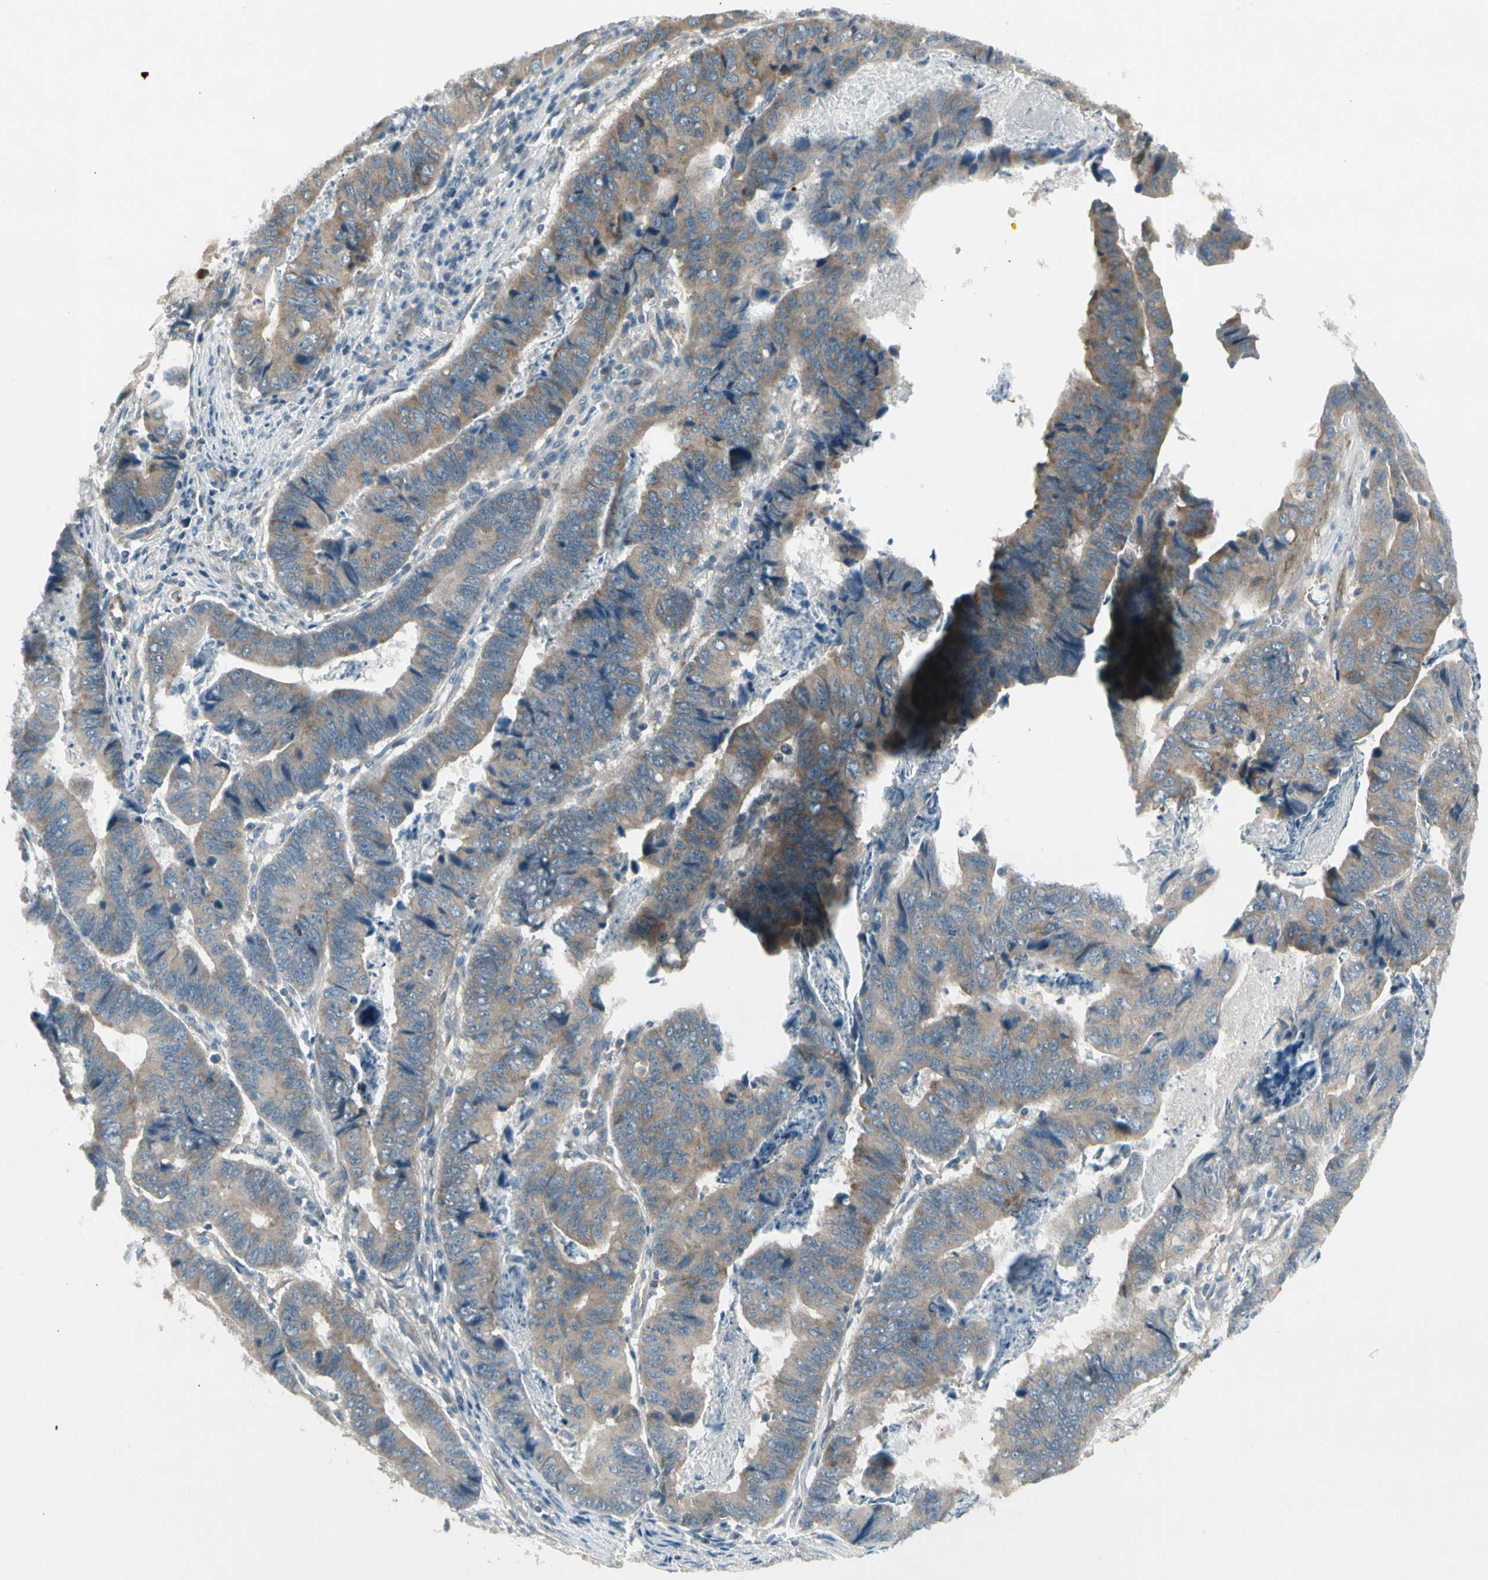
{"staining": {"intensity": "moderate", "quantity": ">75%", "location": "cytoplasmic/membranous"}, "tissue": "stomach cancer", "cell_type": "Tumor cells", "image_type": "cancer", "snomed": [{"axis": "morphology", "description": "Adenocarcinoma, NOS"}, {"axis": "topography", "description": "Stomach, lower"}], "caption": "This micrograph shows immunohistochemistry staining of human adenocarcinoma (stomach), with medium moderate cytoplasmic/membranous positivity in about >75% of tumor cells.", "gene": "PANK2", "patient": {"sex": "male", "age": 77}}